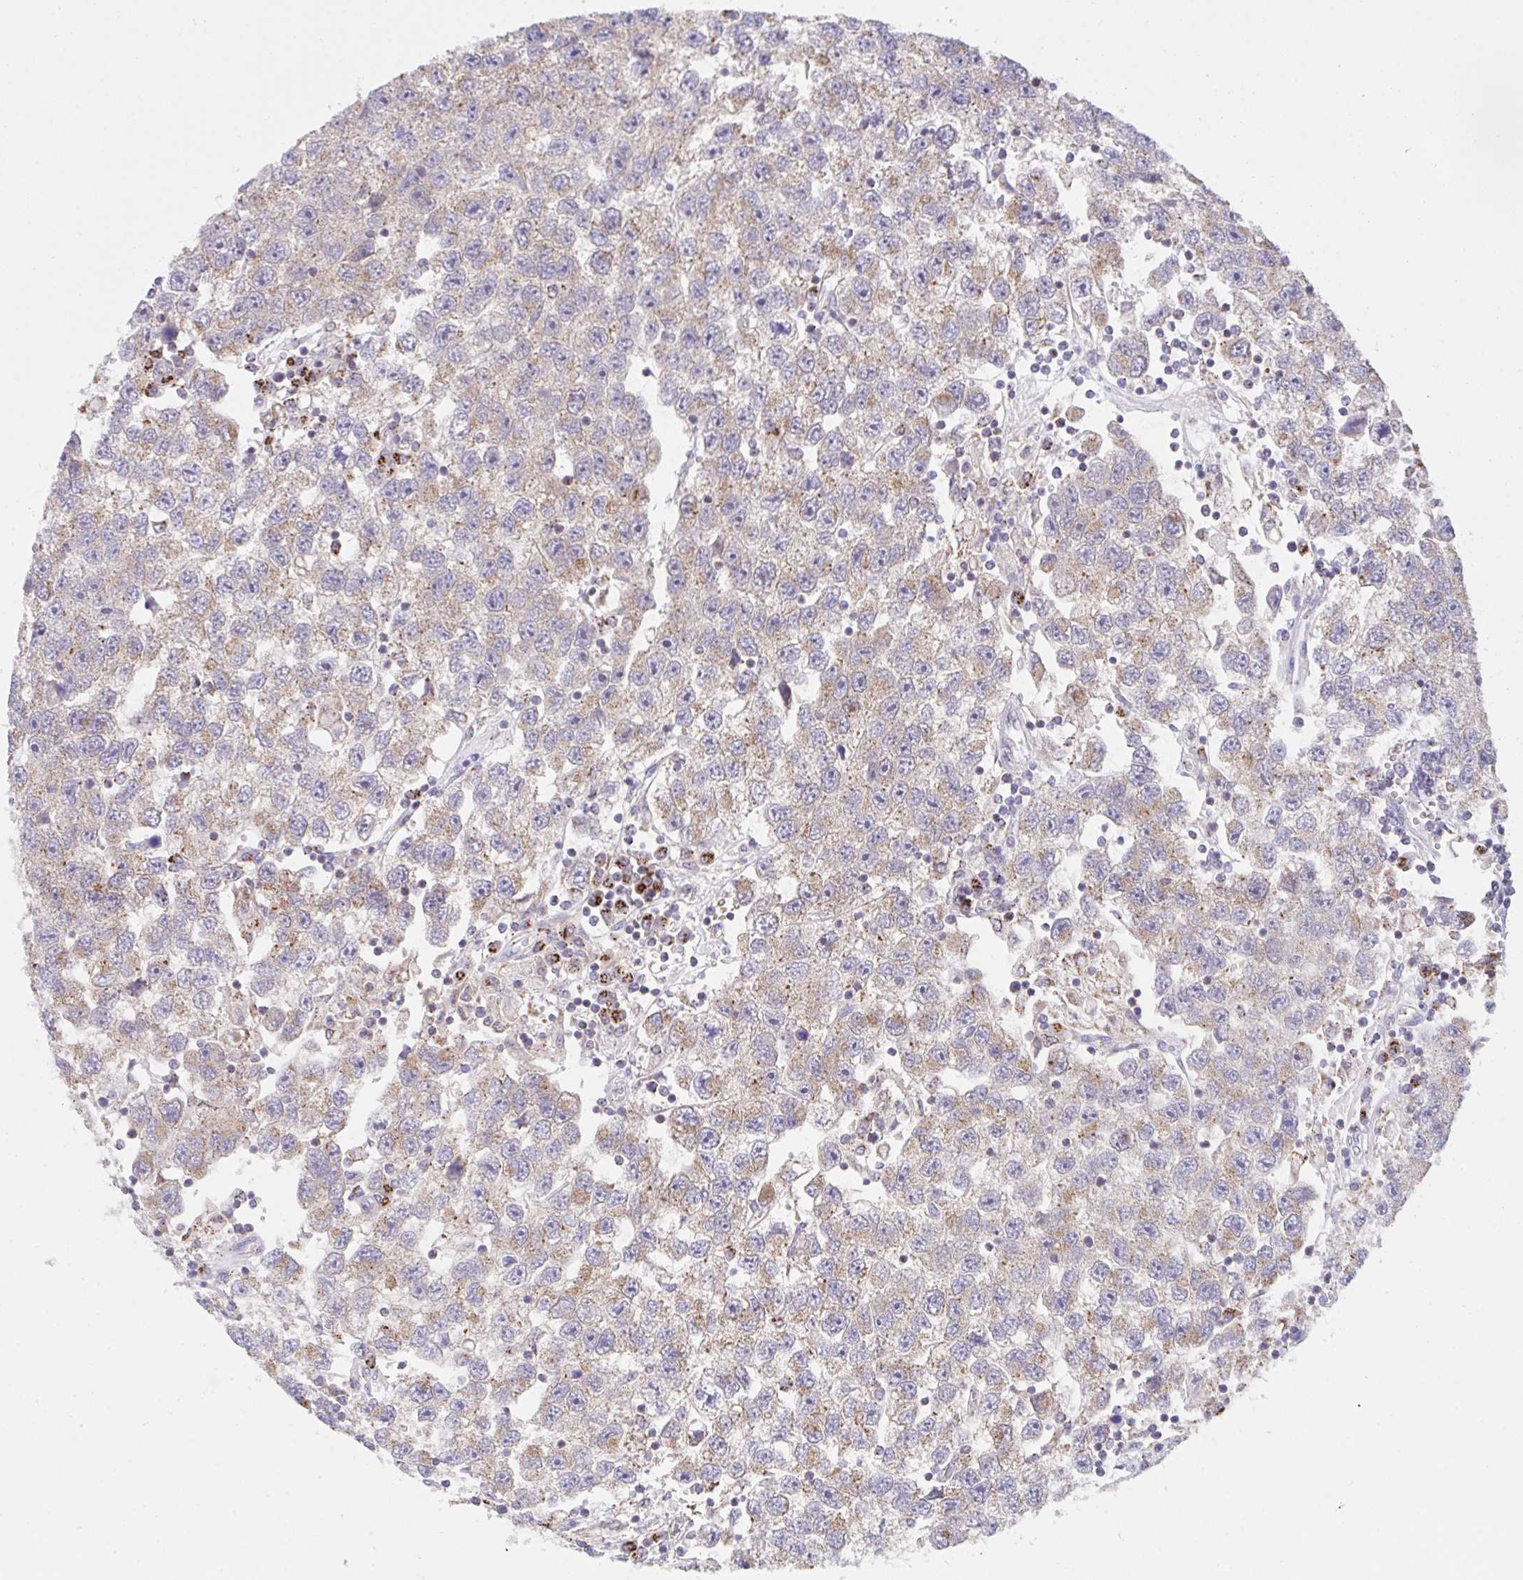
{"staining": {"intensity": "weak", "quantity": ">75%", "location": "cytoplasmic/membranous"}, "tissue": "testis cancer", "cell_type": "Tumor cells", "image_type": "cancer", "snomed": [{"axis": "morphology", "description": "Seminoma, NOS"}, {"axis": "topography", "description": "Testis"}], "caption": "Immunohistochemistry (IHC) histopathology image of neoplastic tissue: seminoma (testis) stained using IHC shows low levels of weak protein expression localized specifically in the cytoplasmic/membranous of tumor cells, appearing as a cytoplasmic/membranous brown color.", "gene": "PROSER3", "patient": {"sex": "male", "age": 26}}